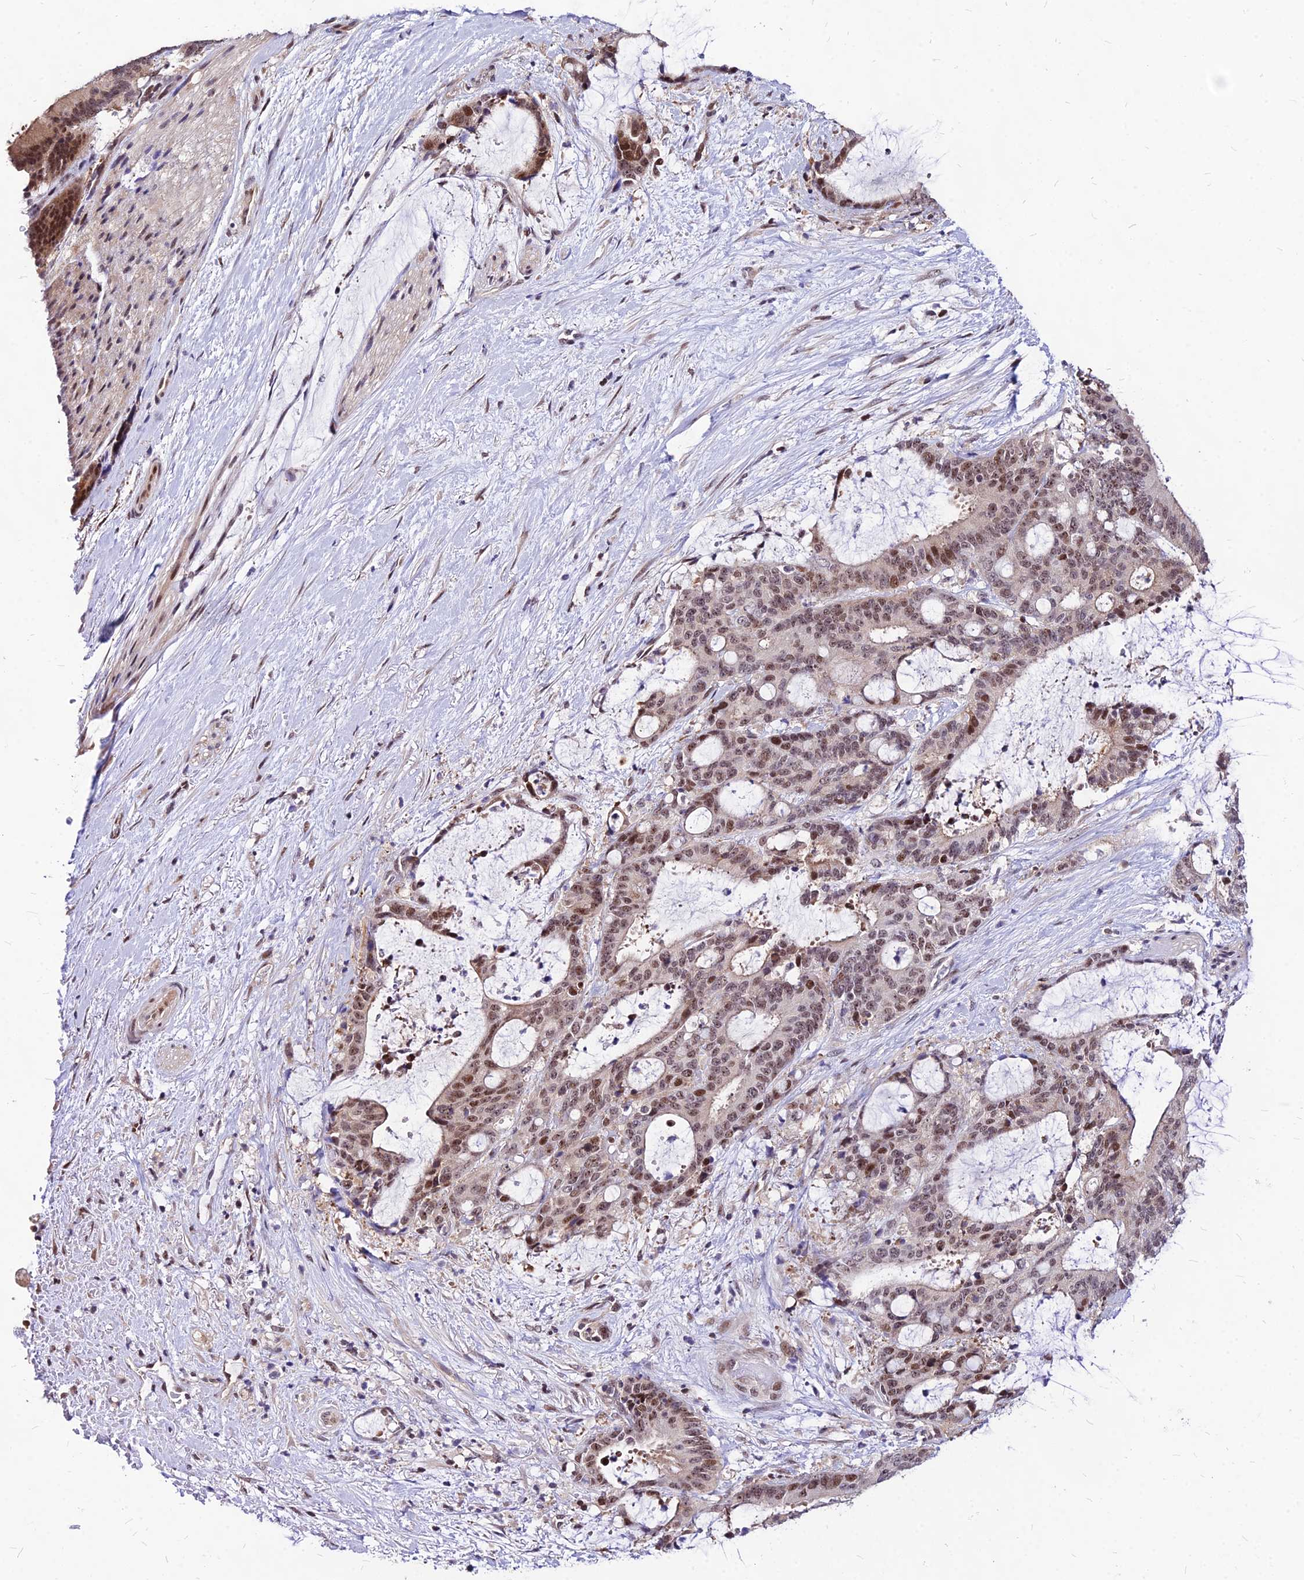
{"staining": {"intensity": "moderate", "quantity": ">75%", "location": "nuclear"}, "tissue": "liver cancer", "cell_type": "Tumor cells", "image_type": "cancer", "snomed": [{"axis": "morphology", "description": "Normal tissue, NOS"}, {"axis": "morphology", "description": "Cholangiocarcinoma"}, {"axis": "topography", "description": "Liver"}, {"axis": "topography", "description": "Peripheral nerve tissue"}], "caption": "Tumor cells demonstrate medium levels of moderate nuclear staining in approximately >75% of cells in human liver cancer (cholangiocarcinoma).", "gene": "DDX55", "patient": {"sex": "female", "age": 73}}